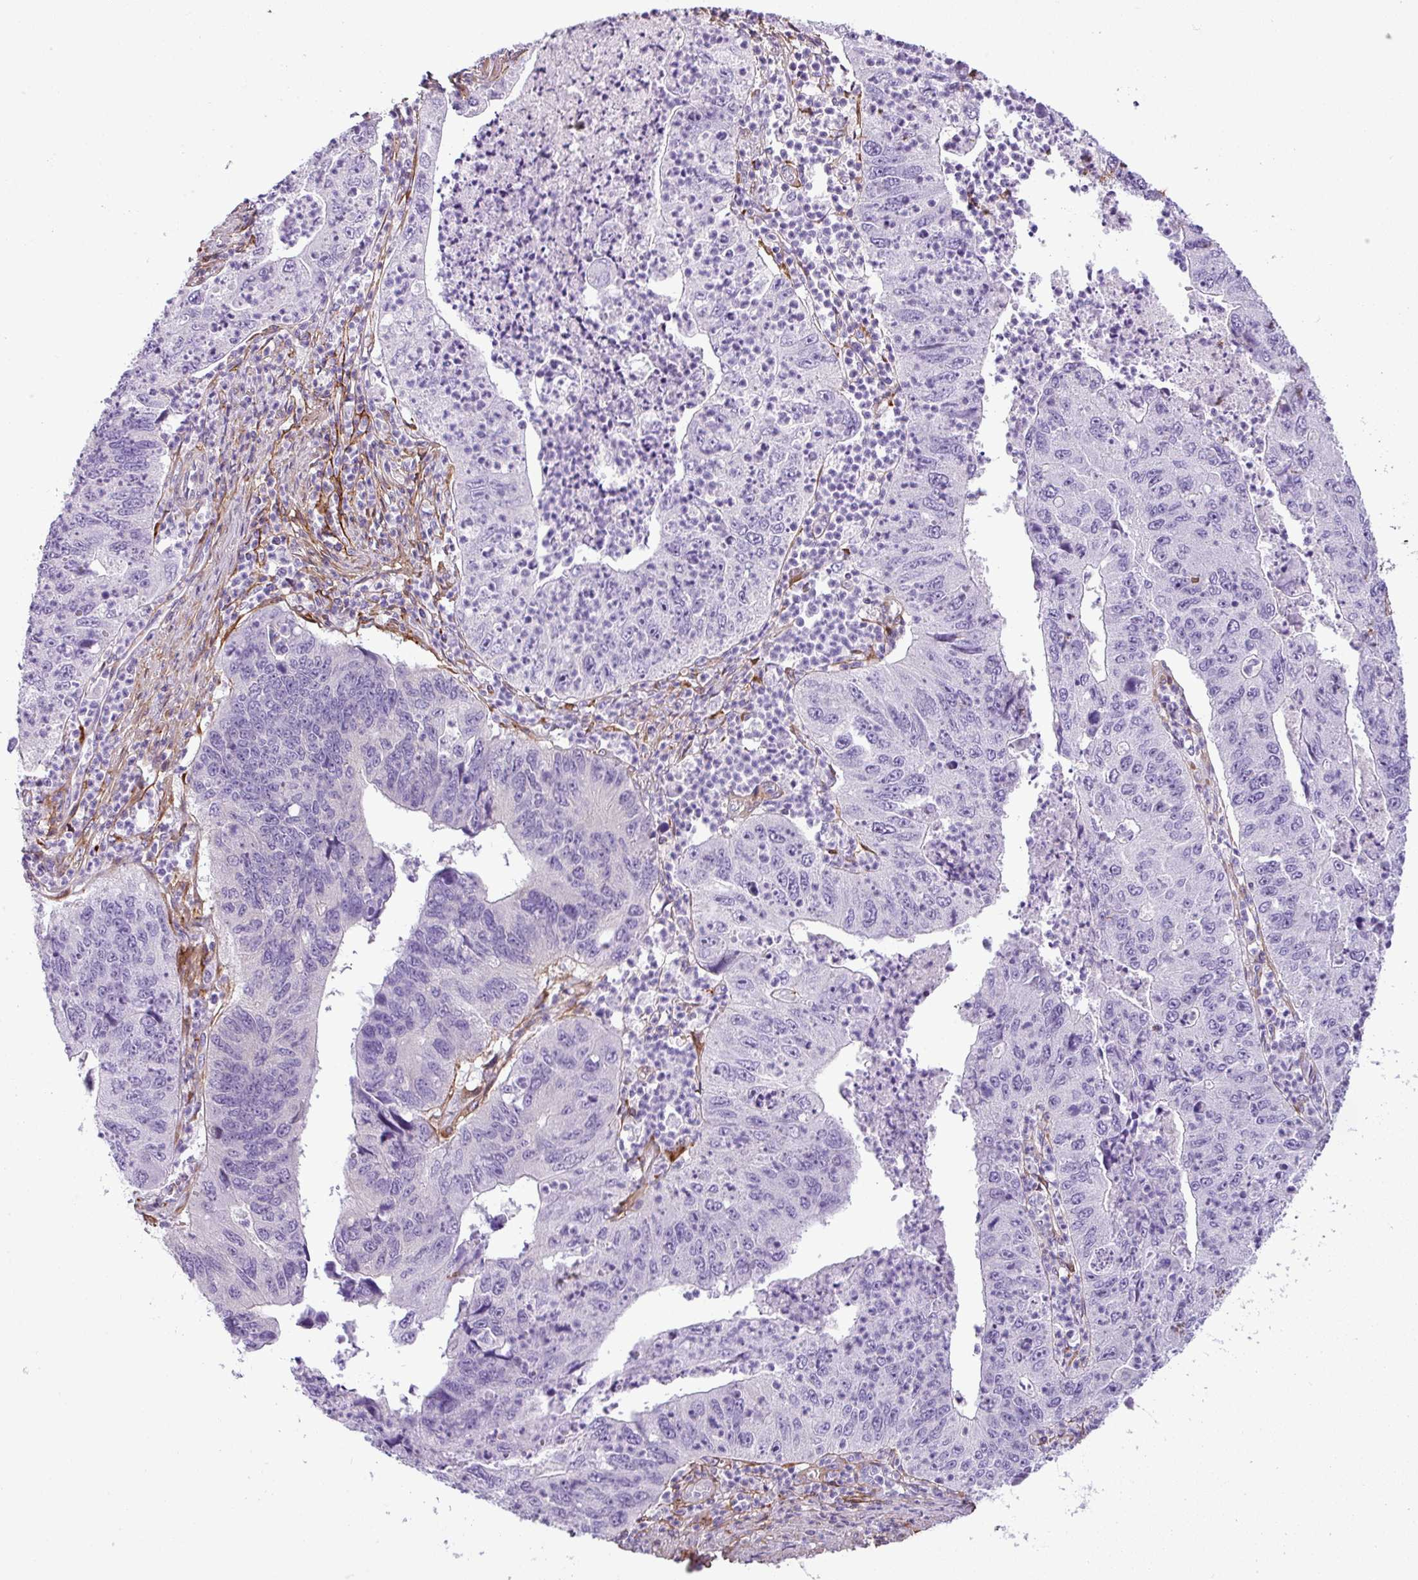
{"staining": {"intensity": "negative", "quantity": "none", "location": "none"}, "tissue": "stomach cancer", "cell_type": "Tumor cells", "image_type": "cancer", "snomed": [{"axis": "morphology", "description": "Adenocarcinoma, NOS"}, {"axis": "topography", "description": "Stomach"}], "caption": "Tumor cells show no significant protein staining in stomach cancer (adenocarcinoma). Nuclei are stained in blue.", "gene": "PARD6G", "patient": {"sex": "male", "age": 59}}